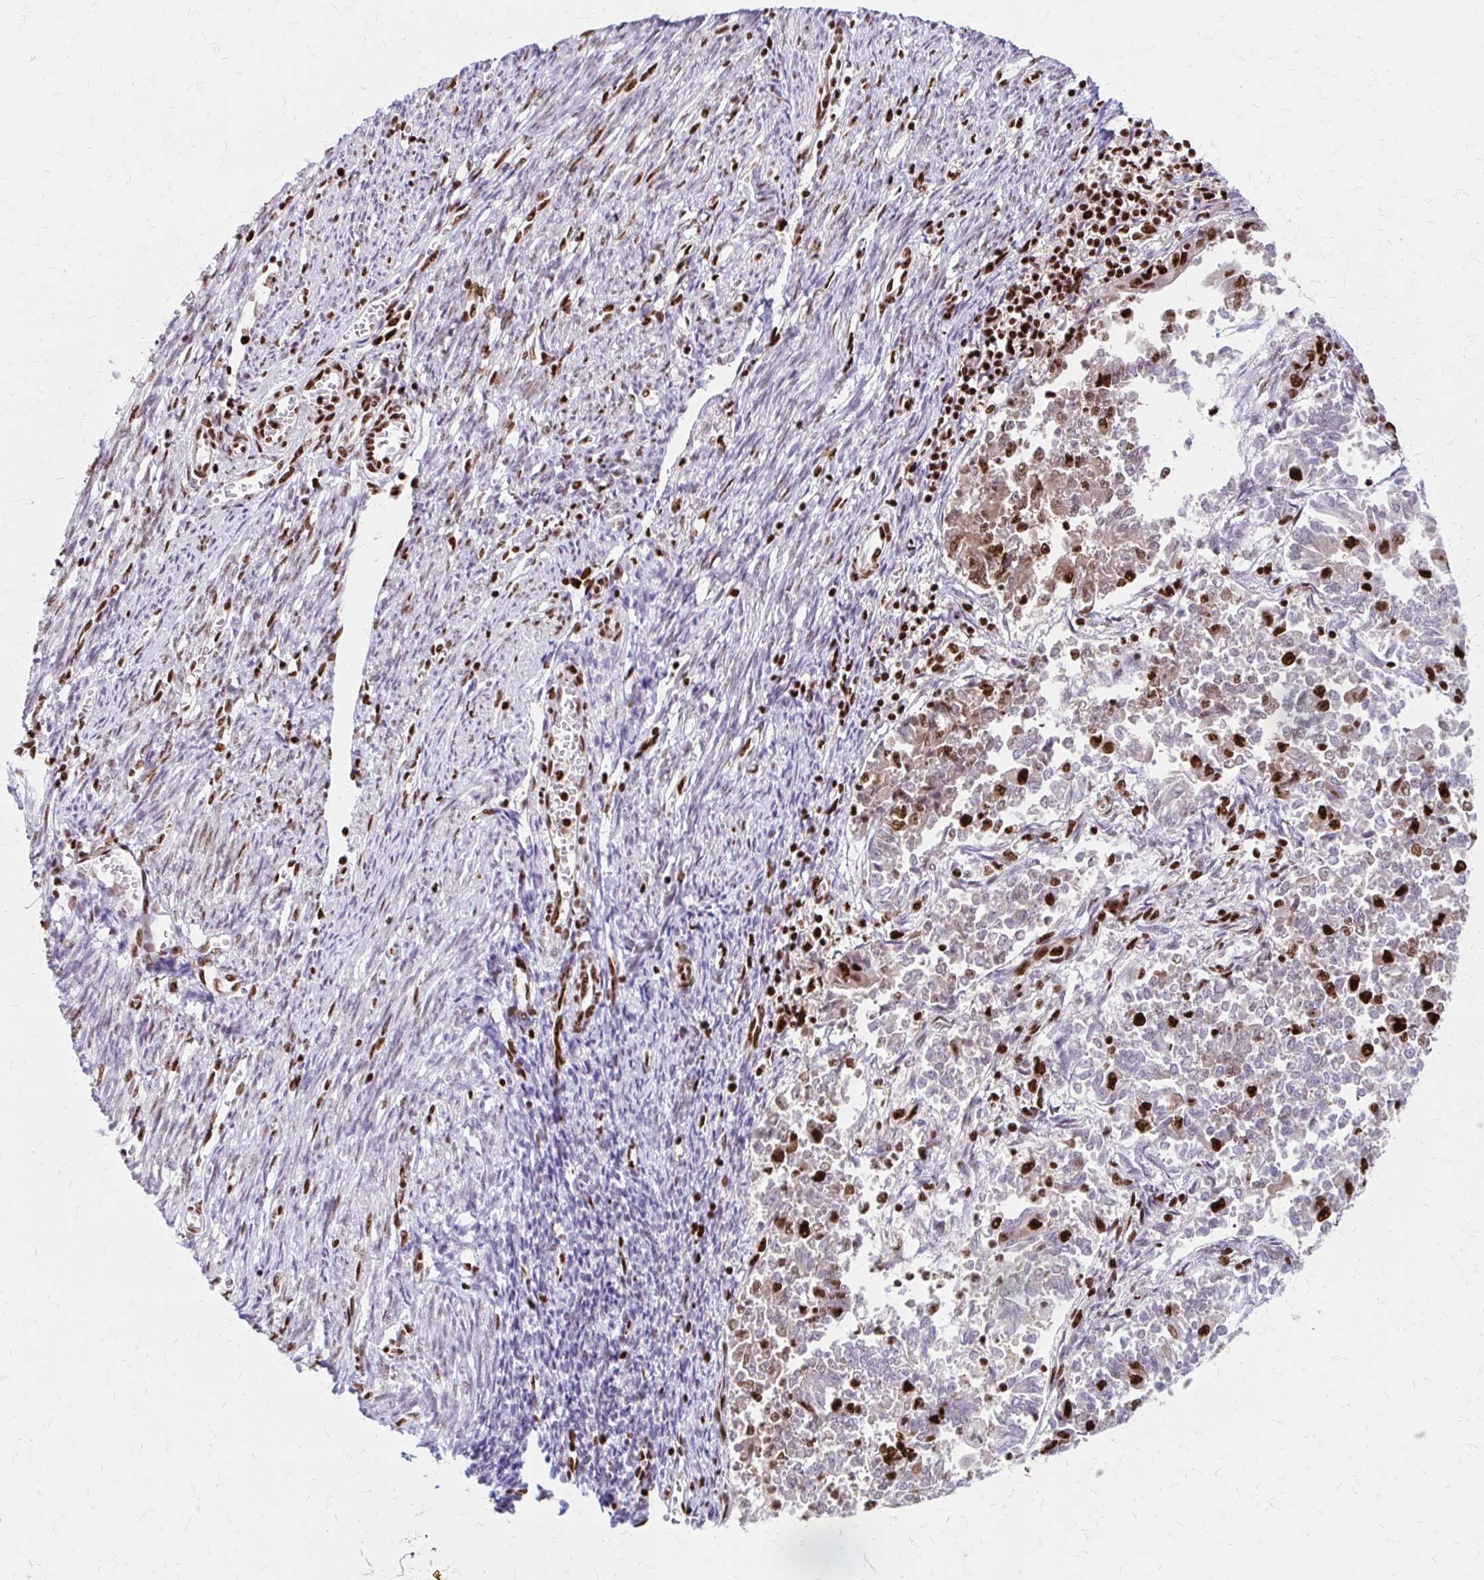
{"staining": {"intensity": "strong", "quantity": "<25%", "location": "nuclear"}, "tissue": "endometrial cancer", "cell_type": "Tumor cells", "image_type": "cancer", "snomed": [{"axis": "morphology", "description": "Adenocarcinoma, NOS"}, {"axis": "topography", "description": "Endometrium"}], "caption": "Protein staining of endometrial adenocarcinoma tissue reveals strong nuclear expression in about <25% of tumor cells.", "gene": "CNKSR3", "patient": {"sex": "female", "age": 65}}